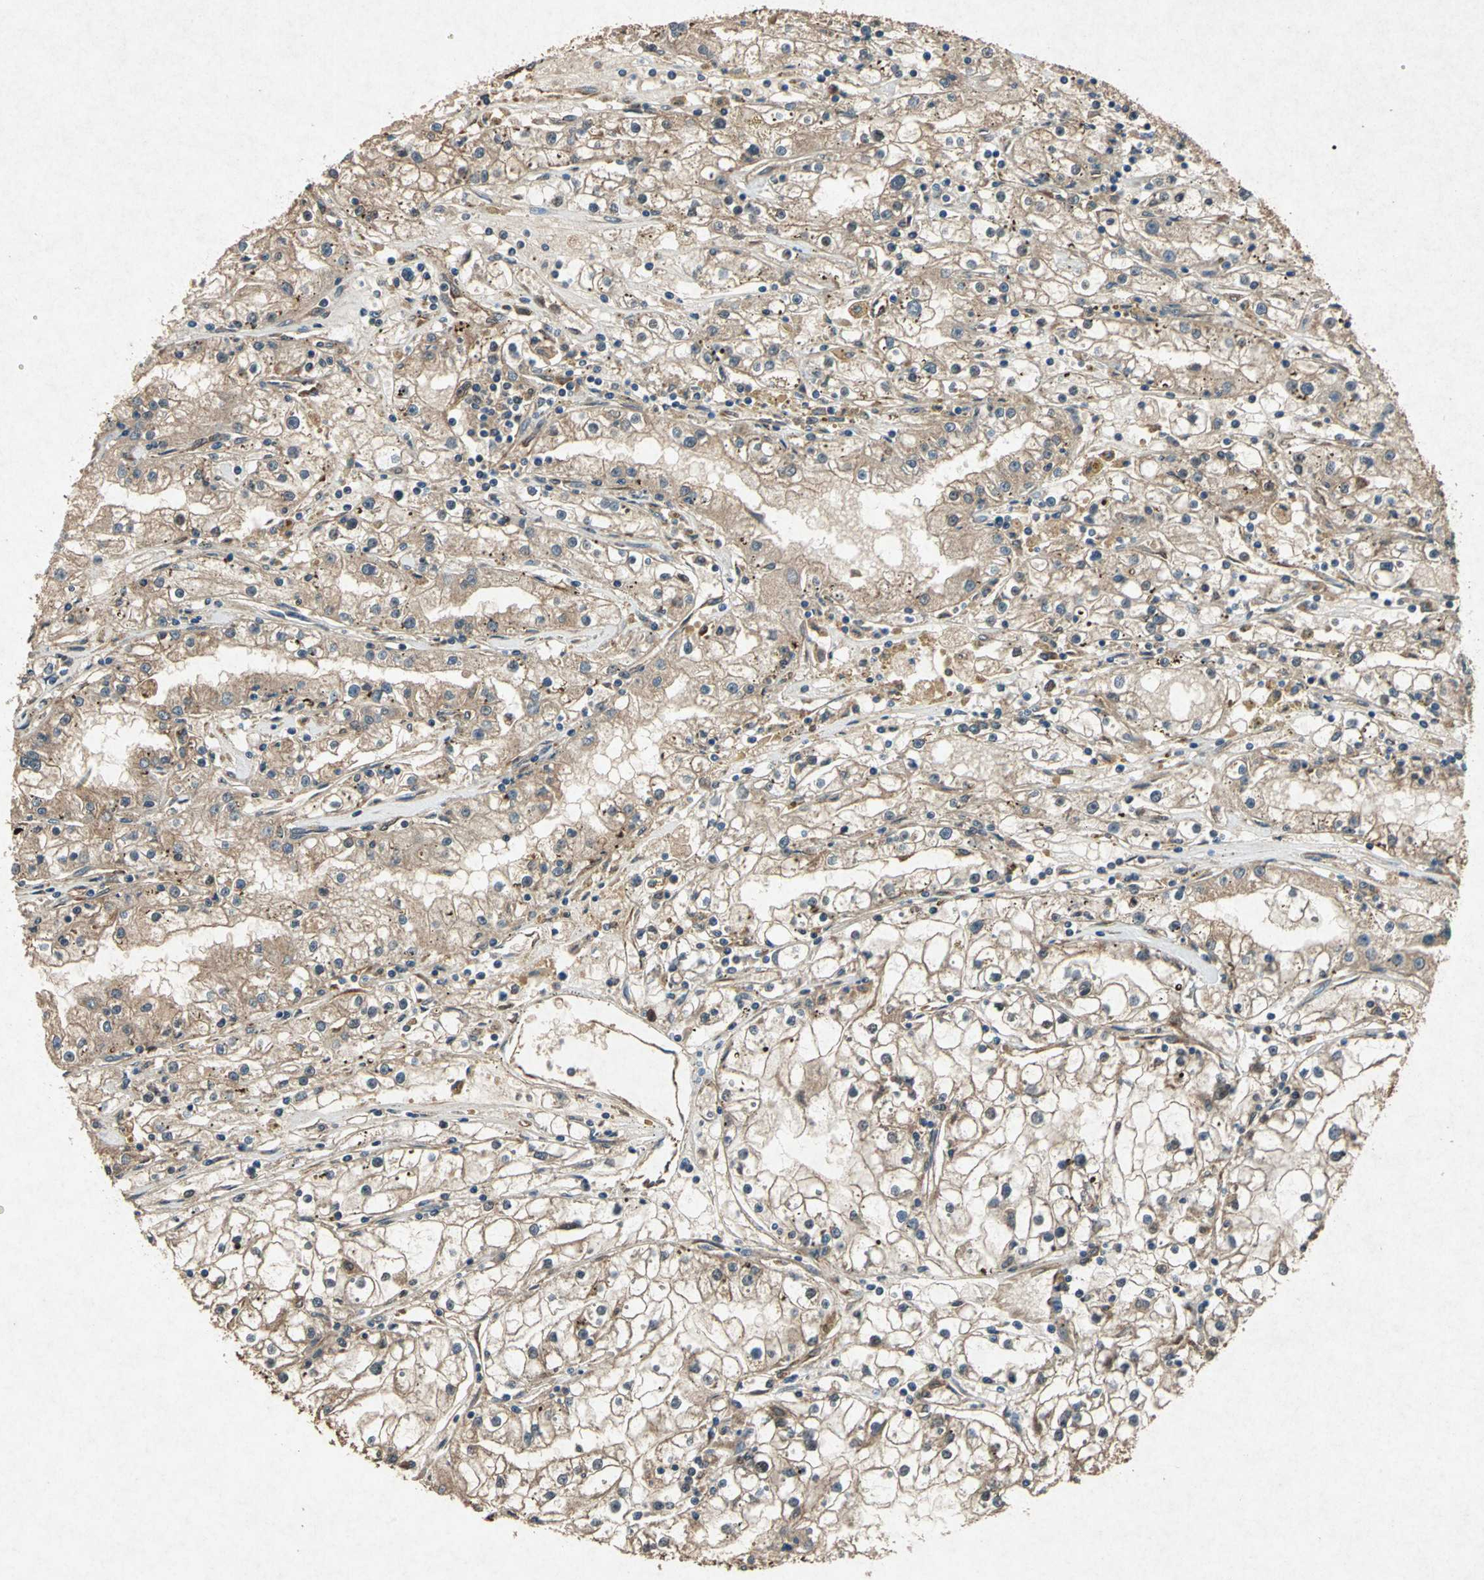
{"staining": {"intensity": "moderate", "quantity": ">75%", "location": "cytoplasmic/membranous"}, "tissue": "renal cancer", "cell_type": "Tumor cells", "image_type": "cancer", "snomed": [{"axis": "morphology", "description": "Adenocarcinoma, NOS"}, {"axis": "topography", "description": "Kidney"}], "caption": "A high-resolution micrograph shows immunohistochemistry (IHC) staining of renal adenocarcinoma, which exhibits moderate cytoplasmic/membranous staining in about >75% of tumor cells. Using DAB (brown) and hematoxylin (blue) stains, captured at high magnification using brightfield microscopy.", "gene": "HSP90AB1", "patient": {"sex": "male", "age": 56}}